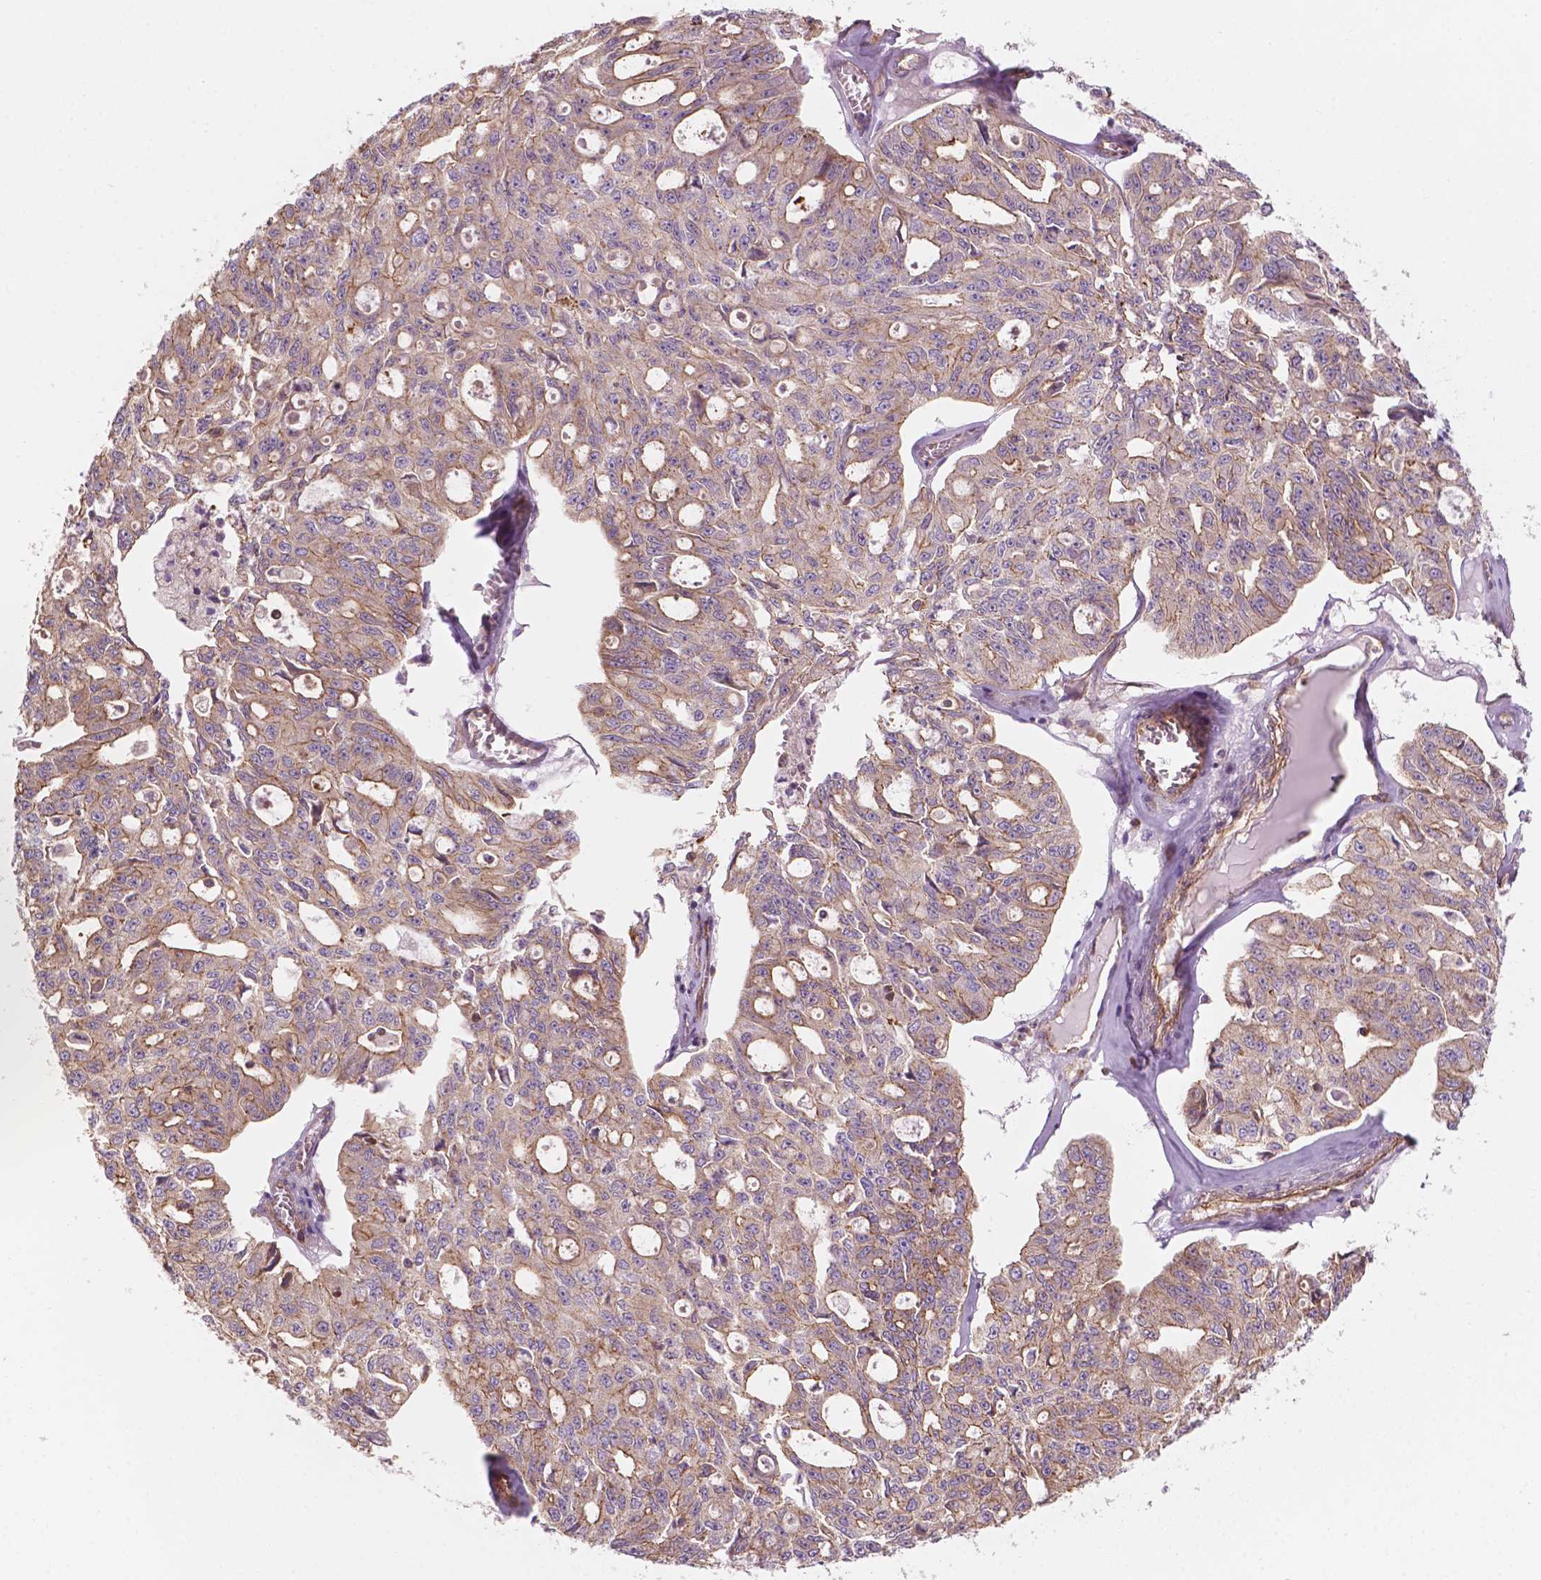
{"staining": {"intensity": "moderate", "quantity": "<25%", "location": "cytoplasmic/membranous"}, "tissue": "ovarian cancer", "cell_type": "Tumor cells", "image_type": "cancer", "snomed": [{"axis": "morphology", "description": "Carcinoma, endometroid"}, {"axis": "topography", "description": "Ovary"}], "caption": "The immunohistochemical stain labels moderate cytoplasmic/membranous expression in tumor cells of endometroid carcinoma (ovarian) tissue. Ihc stains the protein in brown and the nuclei are stained blue.", "gene": "SURF4", "patient": {"sex": "female", "age": 65}}